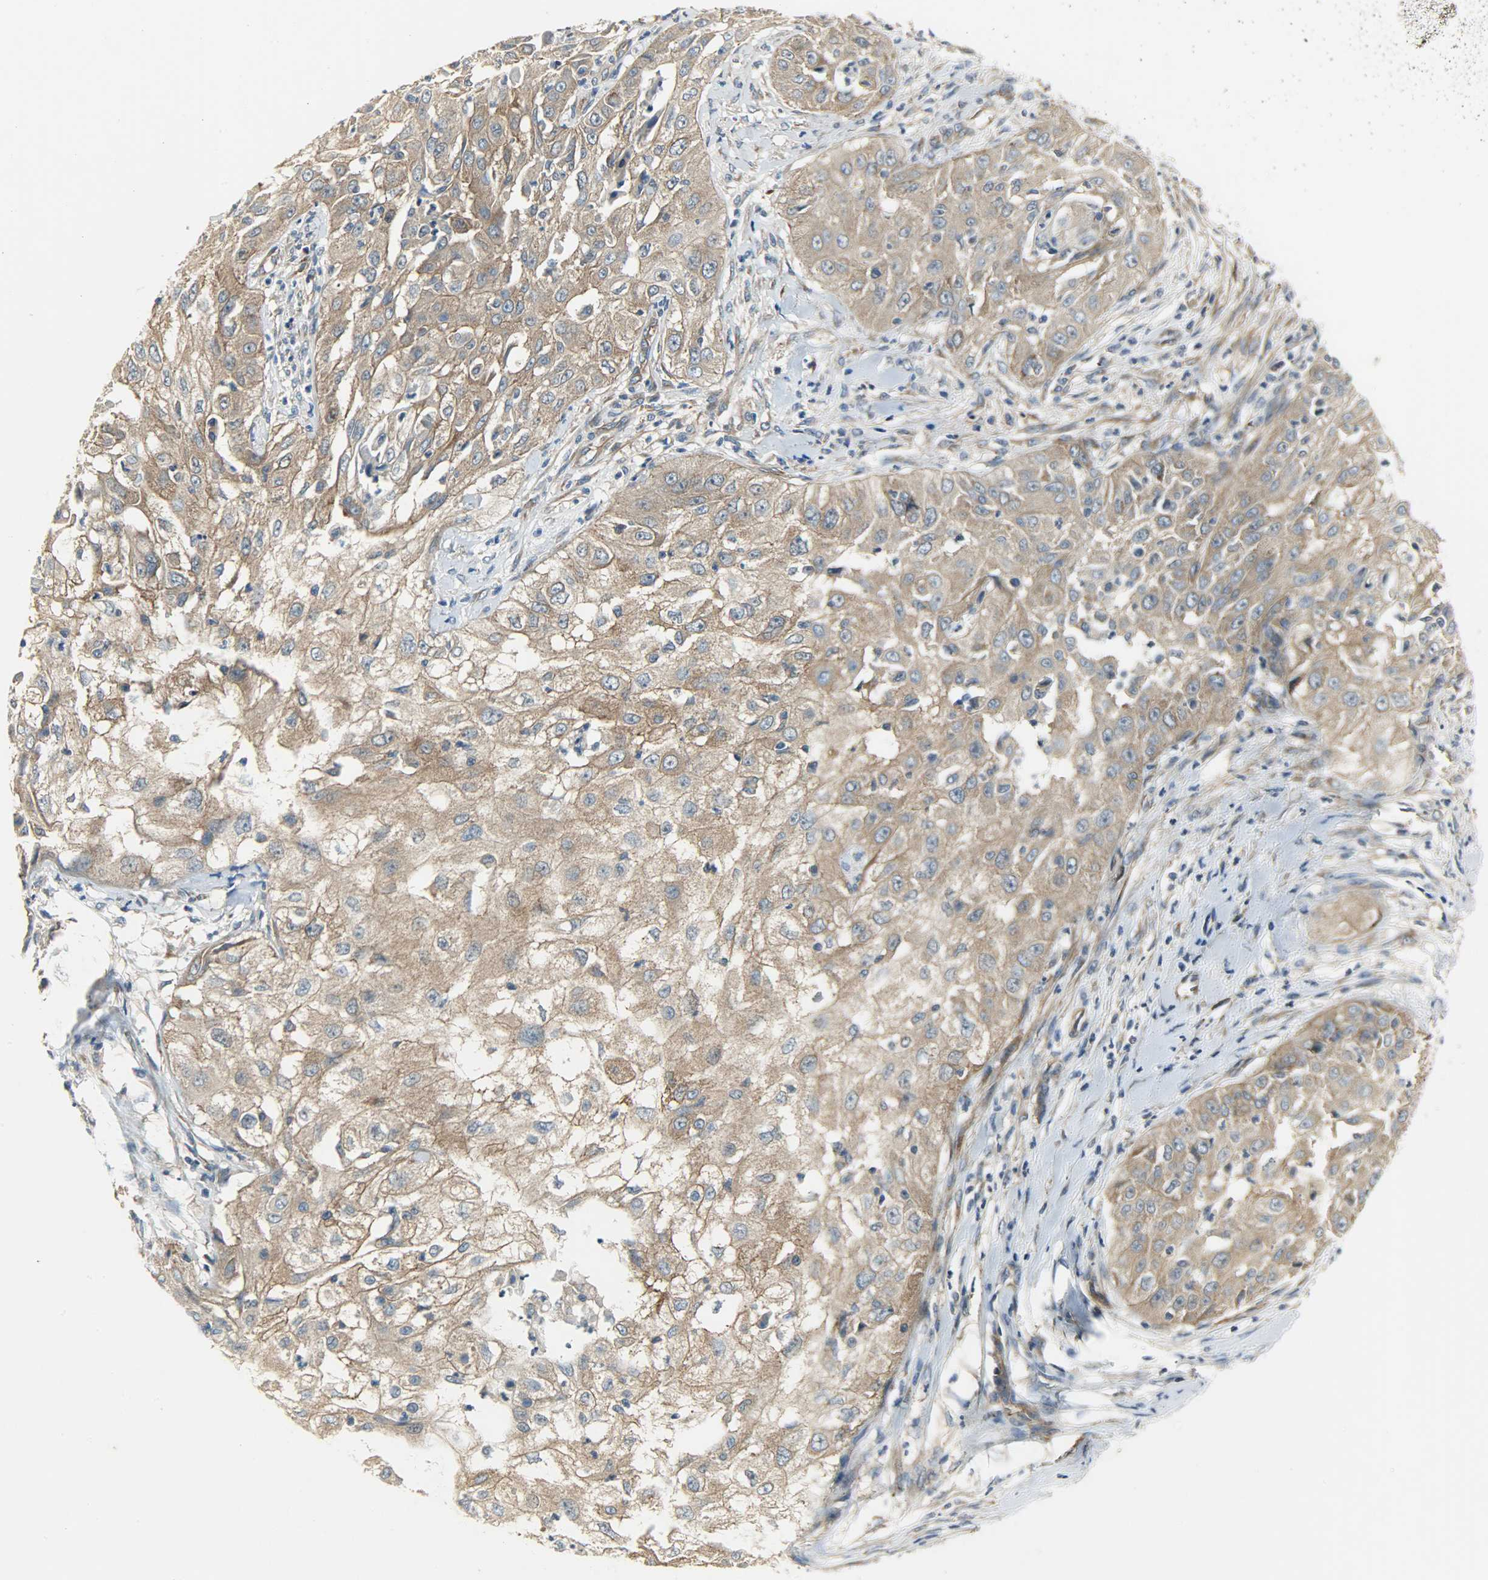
{"staining": {"intensity": "moderate", "quantity": ">75%", "location": "cytoplasmic/membranous"}, "tissue": "cervical cancer", "cell_type": "Tumor cells", "image_type": "cancer", "snomed": [{"axis": "morphology", "description": "Squamous cell carcinoma, NOS"}, {"axis": "topography", "description": "Cervix"}], "caption": "Immunohistochemistry photomicrograph of squamous cell carcinoma (cervical) stained for a protein (brown), which shows medium levels of moderate cytoplasmic/membranous expression in approximately >75% of tumor cells.", "gene": "KIAA1217", "patient": {"sex": "female", "age": 64}}